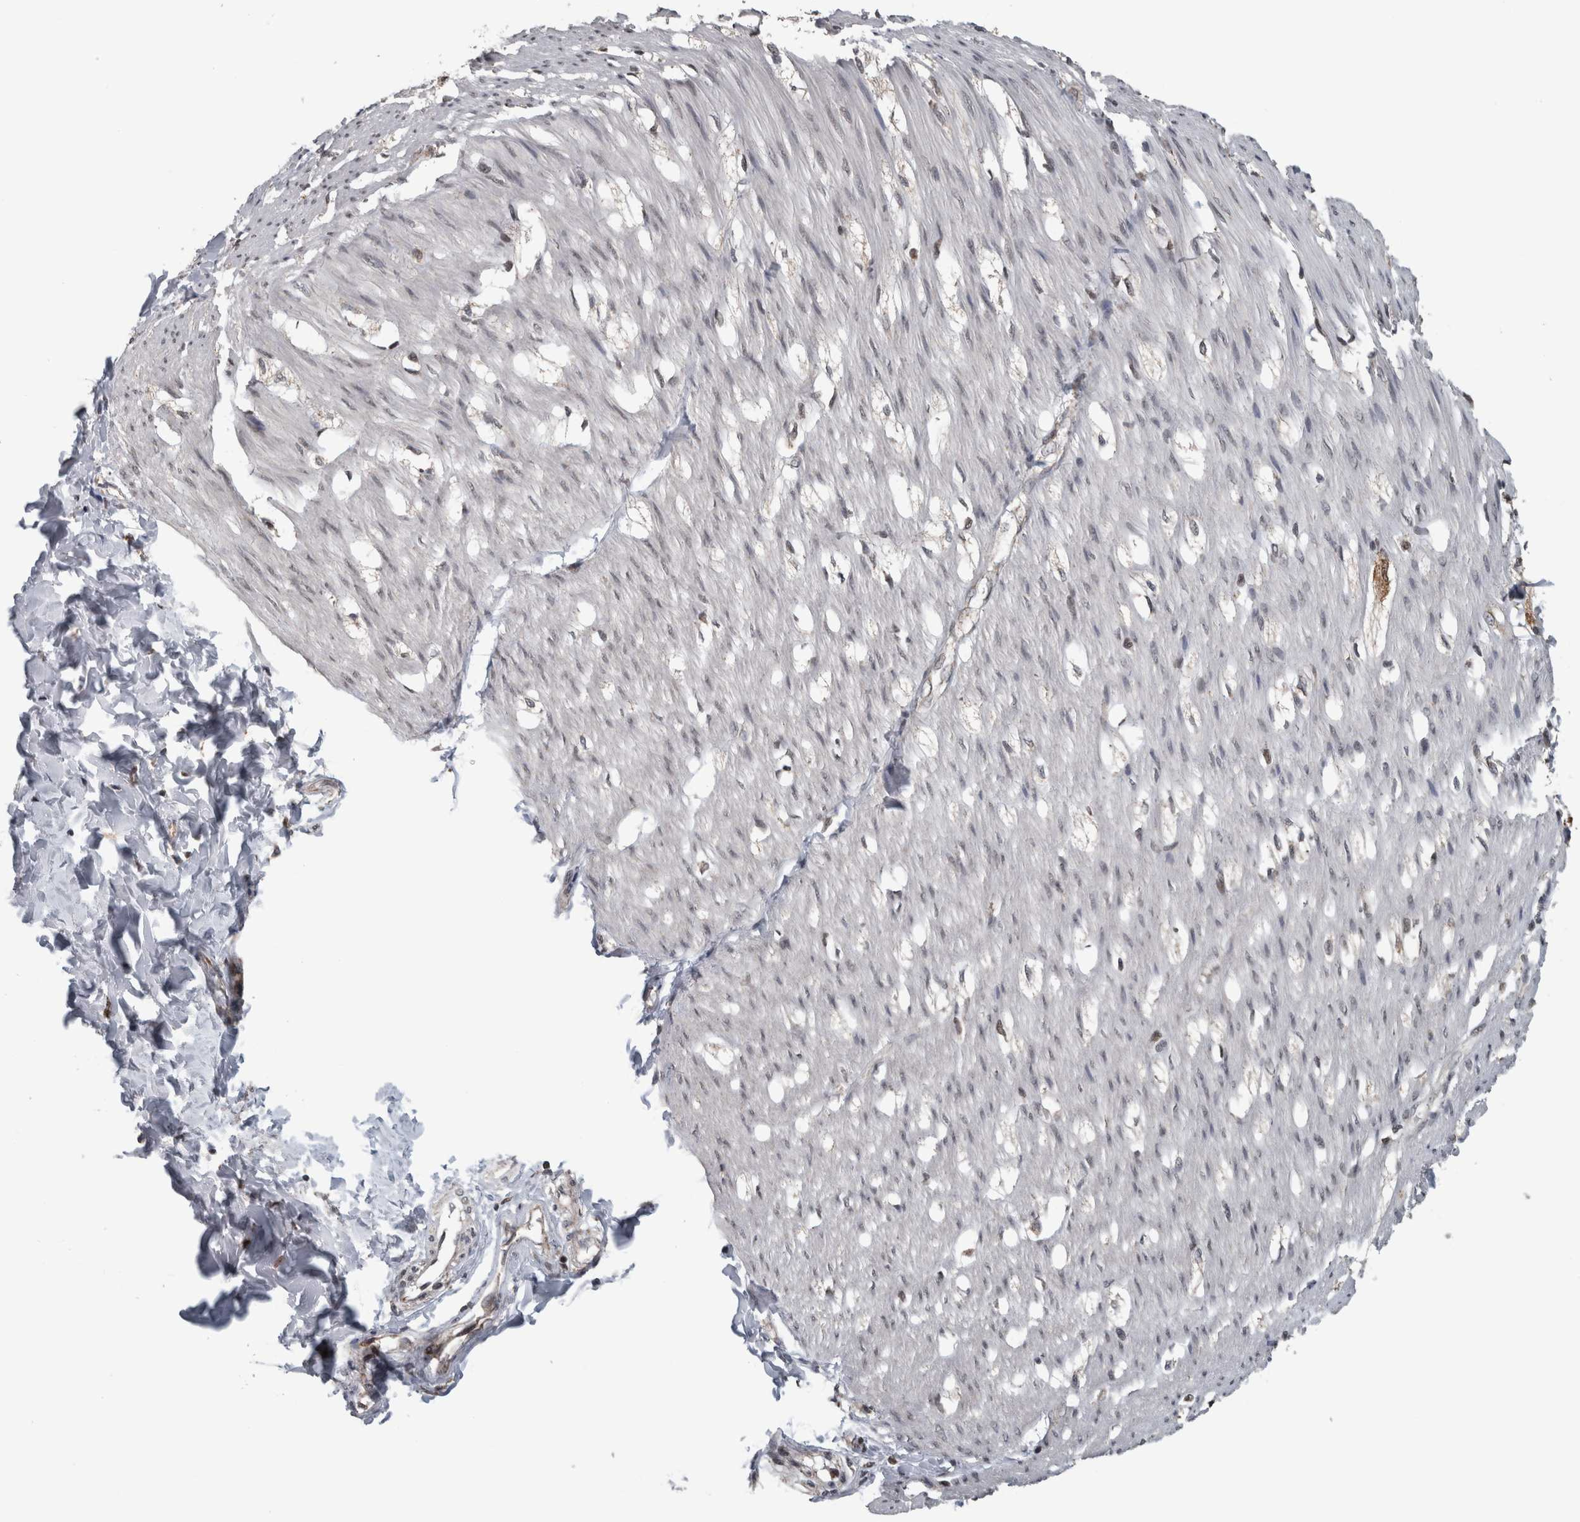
{"staining": {"intensity": "weak", "quantity": "<25%", "location": "nuclear"}, "tissue": "smooth muscle", "cell_type": "Smooth muscle cells", "image_type": "normal", "snomed": [{"axis": "morphology", "description": "Normal tissue, NOS"}, {"axis": "morphology", "description": "Adenocarcinoma, NOS"}, {"axis": "topography", "description": "Smooth muscle"}, {"axis": "topography", "description": "Colon"}], "caption": "Smooth muscle stained for a protein using immunohistochemistry (IHC) exhibits no positivity smooth muscle cells.", "gene": "OR2K2", "patient": {"sex": "male", "age": 14}}